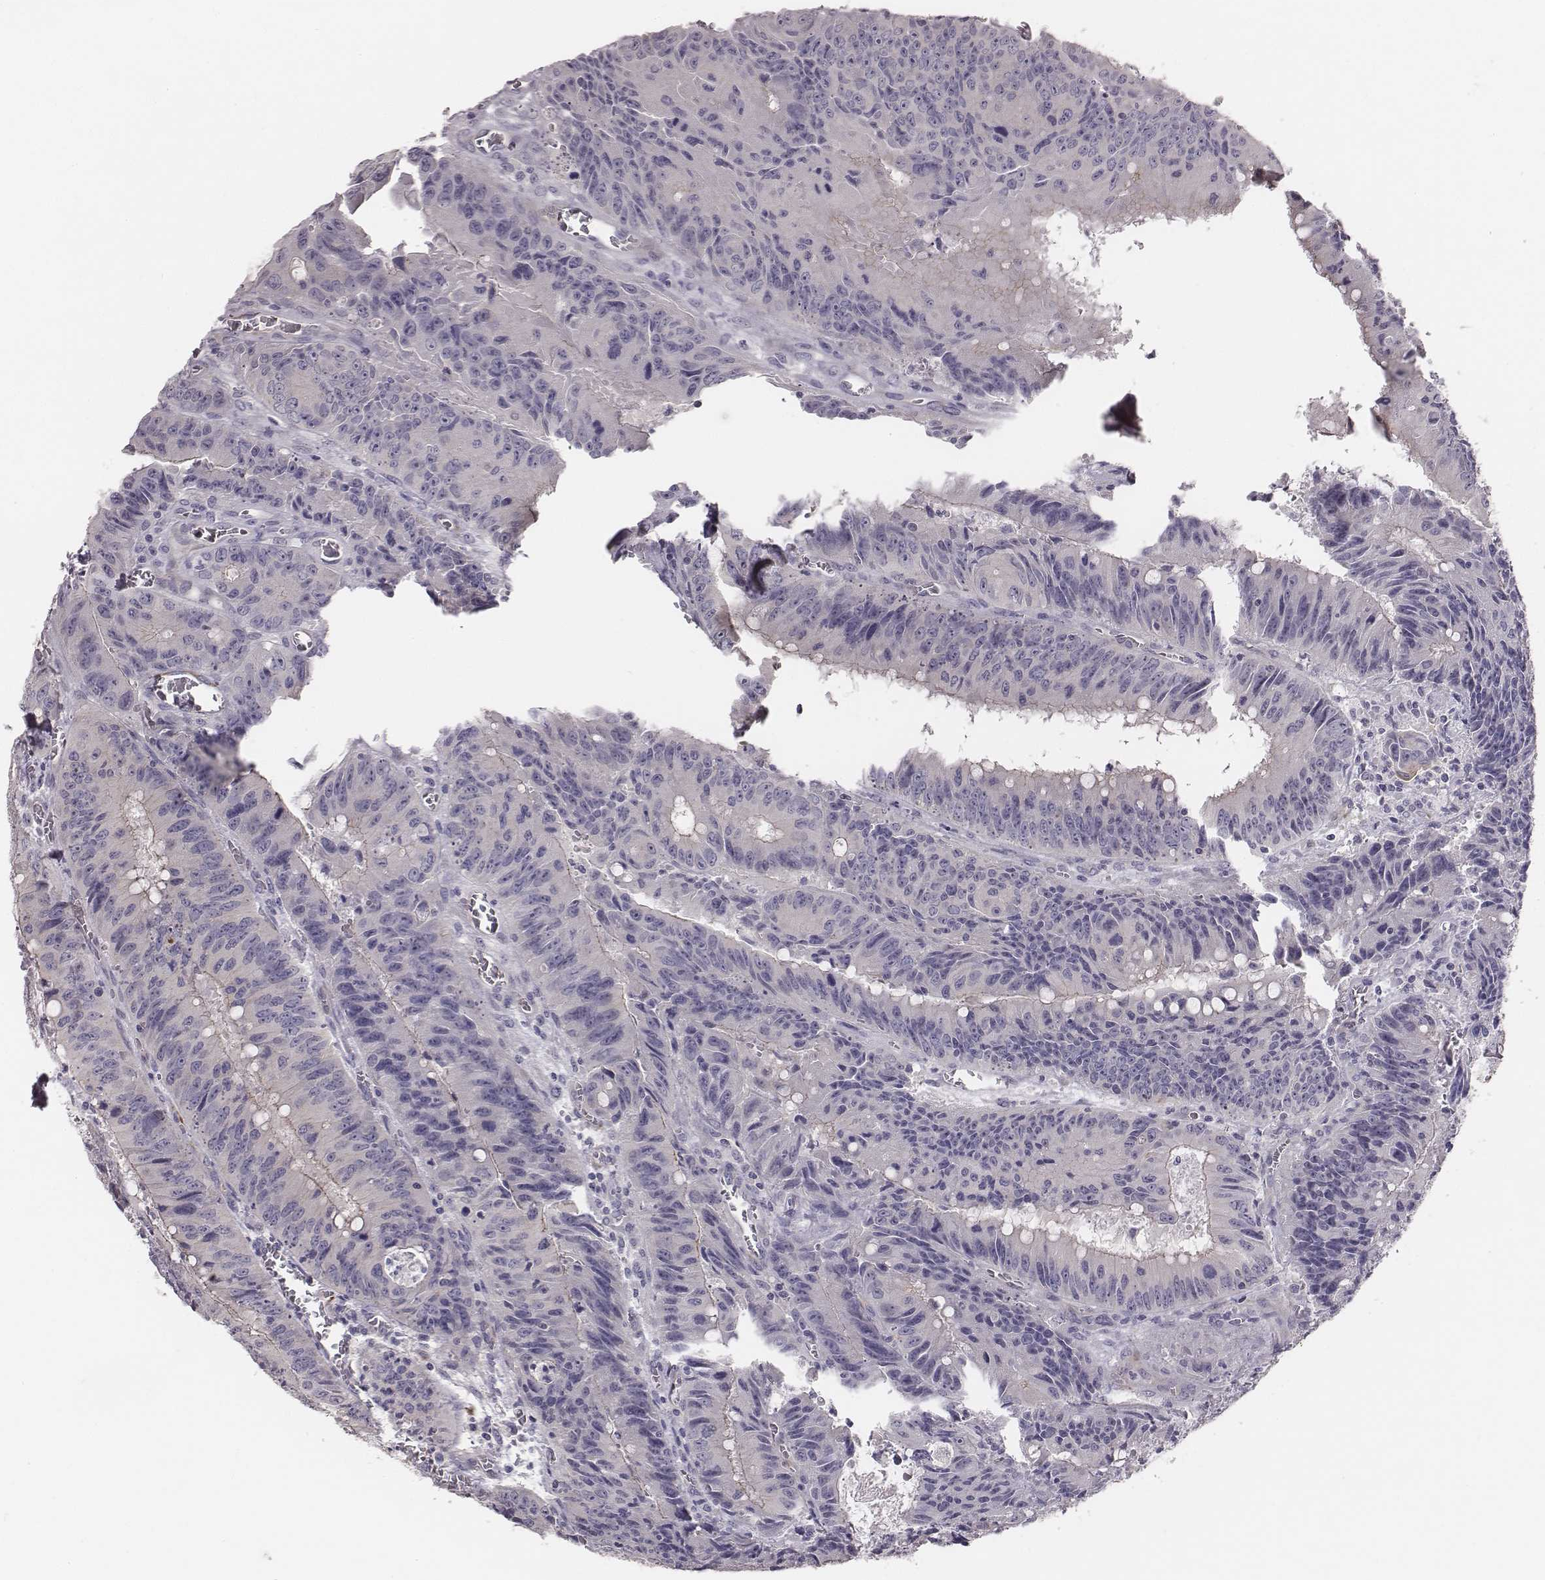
{"staining": {"intensity": "negative", "quantity": "none", "location": "none"}, "tissue": "colorectal cancer", "cell_type": "Tumor cells", "image_type": "cancer", "snomed": [{"axis": "morphology", "description": "Adenocarcinoma, NOS"}, {"axis": "topography", "description": "Rectum"}], "caption": "The micrograph reveals no staining of tumor cells in colorectal cancer (adenocarcinoma).", "gene": "PRKCZ", "patient": {"sex": "female", "age": 72}}